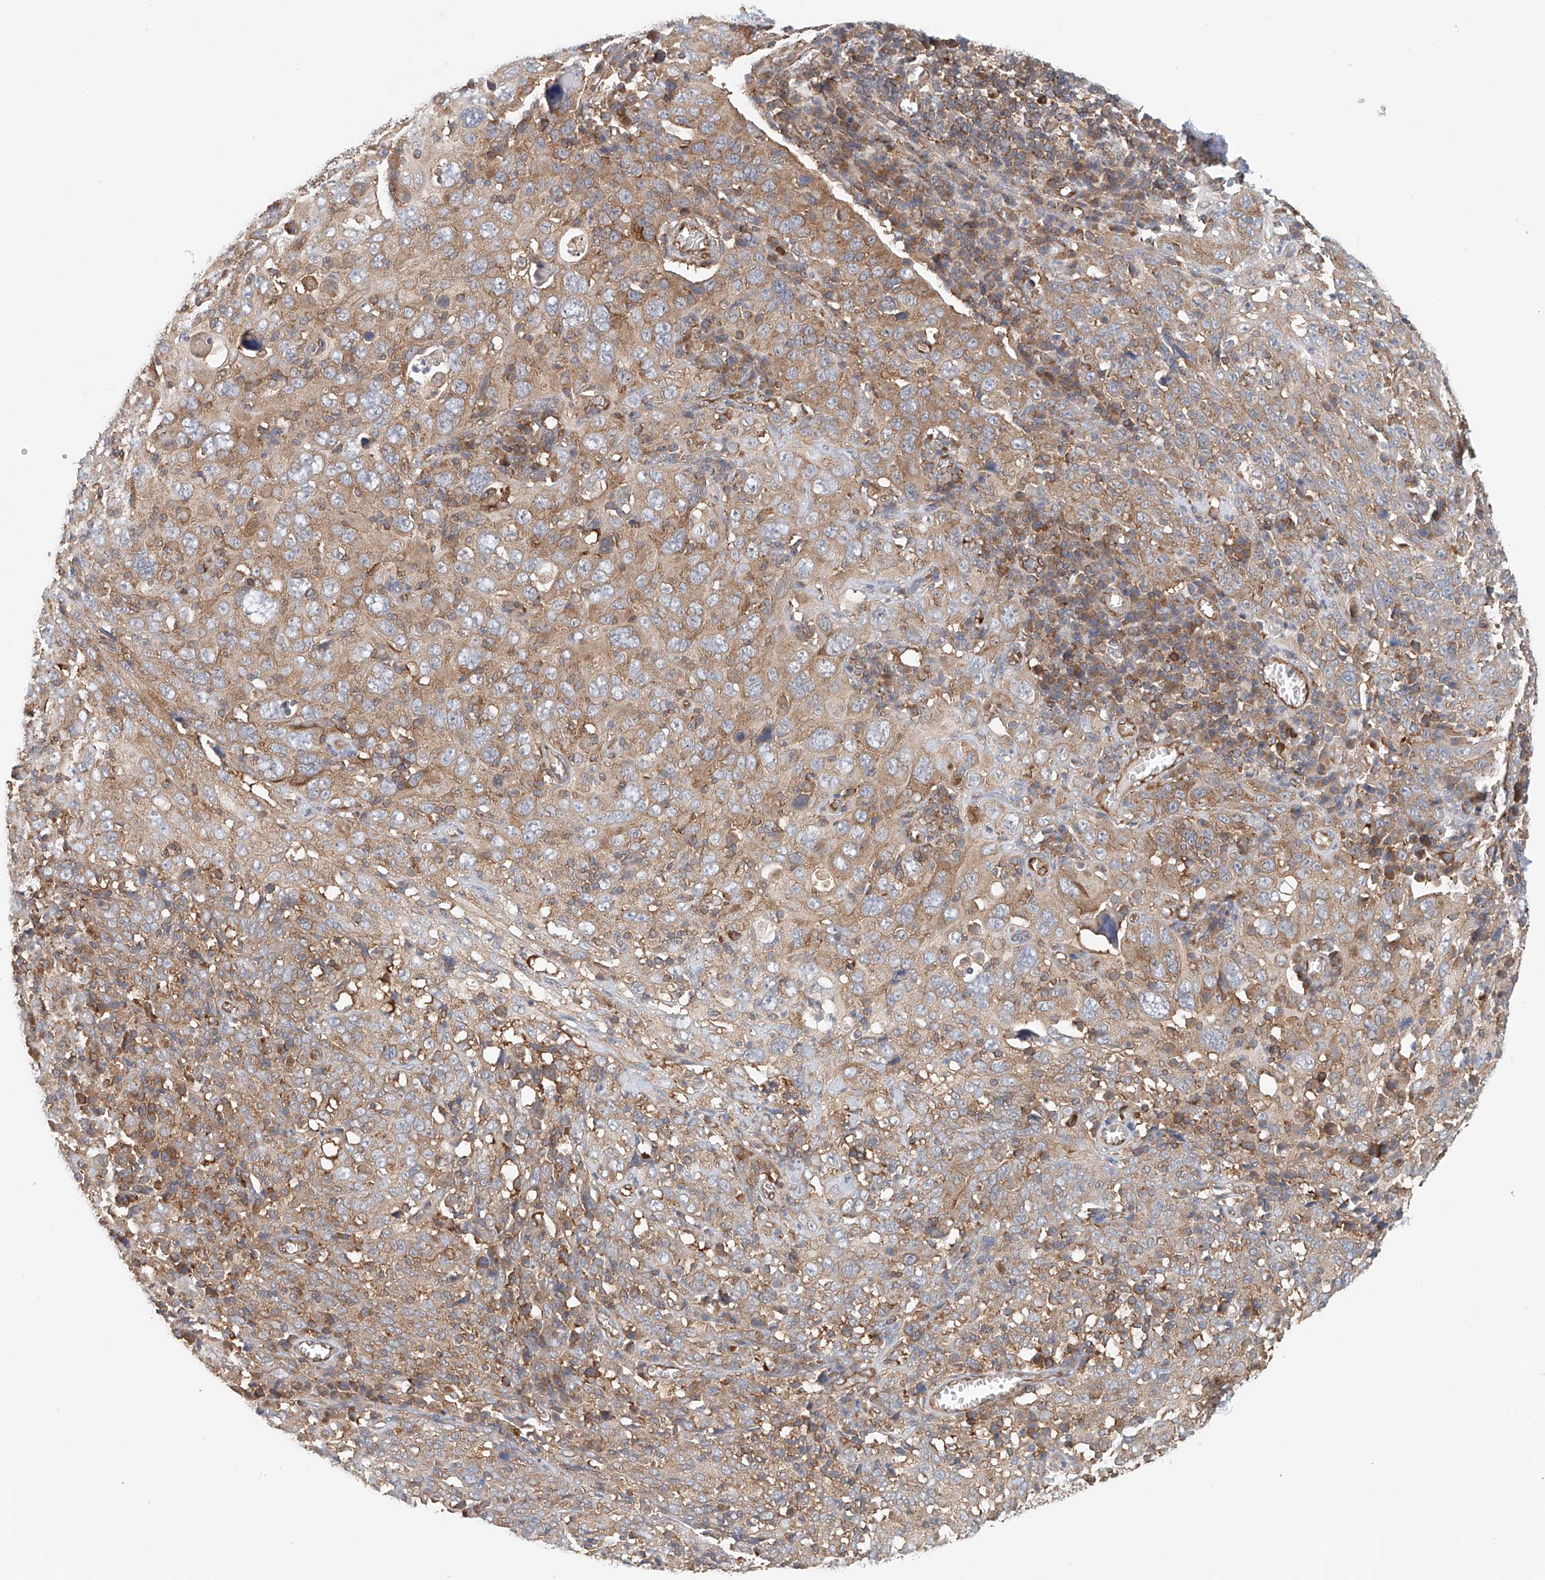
{"staining": {"intensity": "moderate", "quantity": ">75%", "location": "cytoplasmic/membranous"}, "tissue": "cervical cancer", "cell_type": "Tumor cells", "image_type": "cancer", "snomed": [{"axis": "morphology", "description": "Squamous cell carcinoma, NOS"}, {"axis": "topography", "description": "Cervix"}], "caption": "Approximately >75% of tumor cells in human cervical cancer (squamous cell carcinoma) demonstrate moderate cytoplasmic/membranous protein staining as visualized by brown immunohistochemical staining.", "gene": "FRYL", "patient": {"sex": "female", "age": 46}}